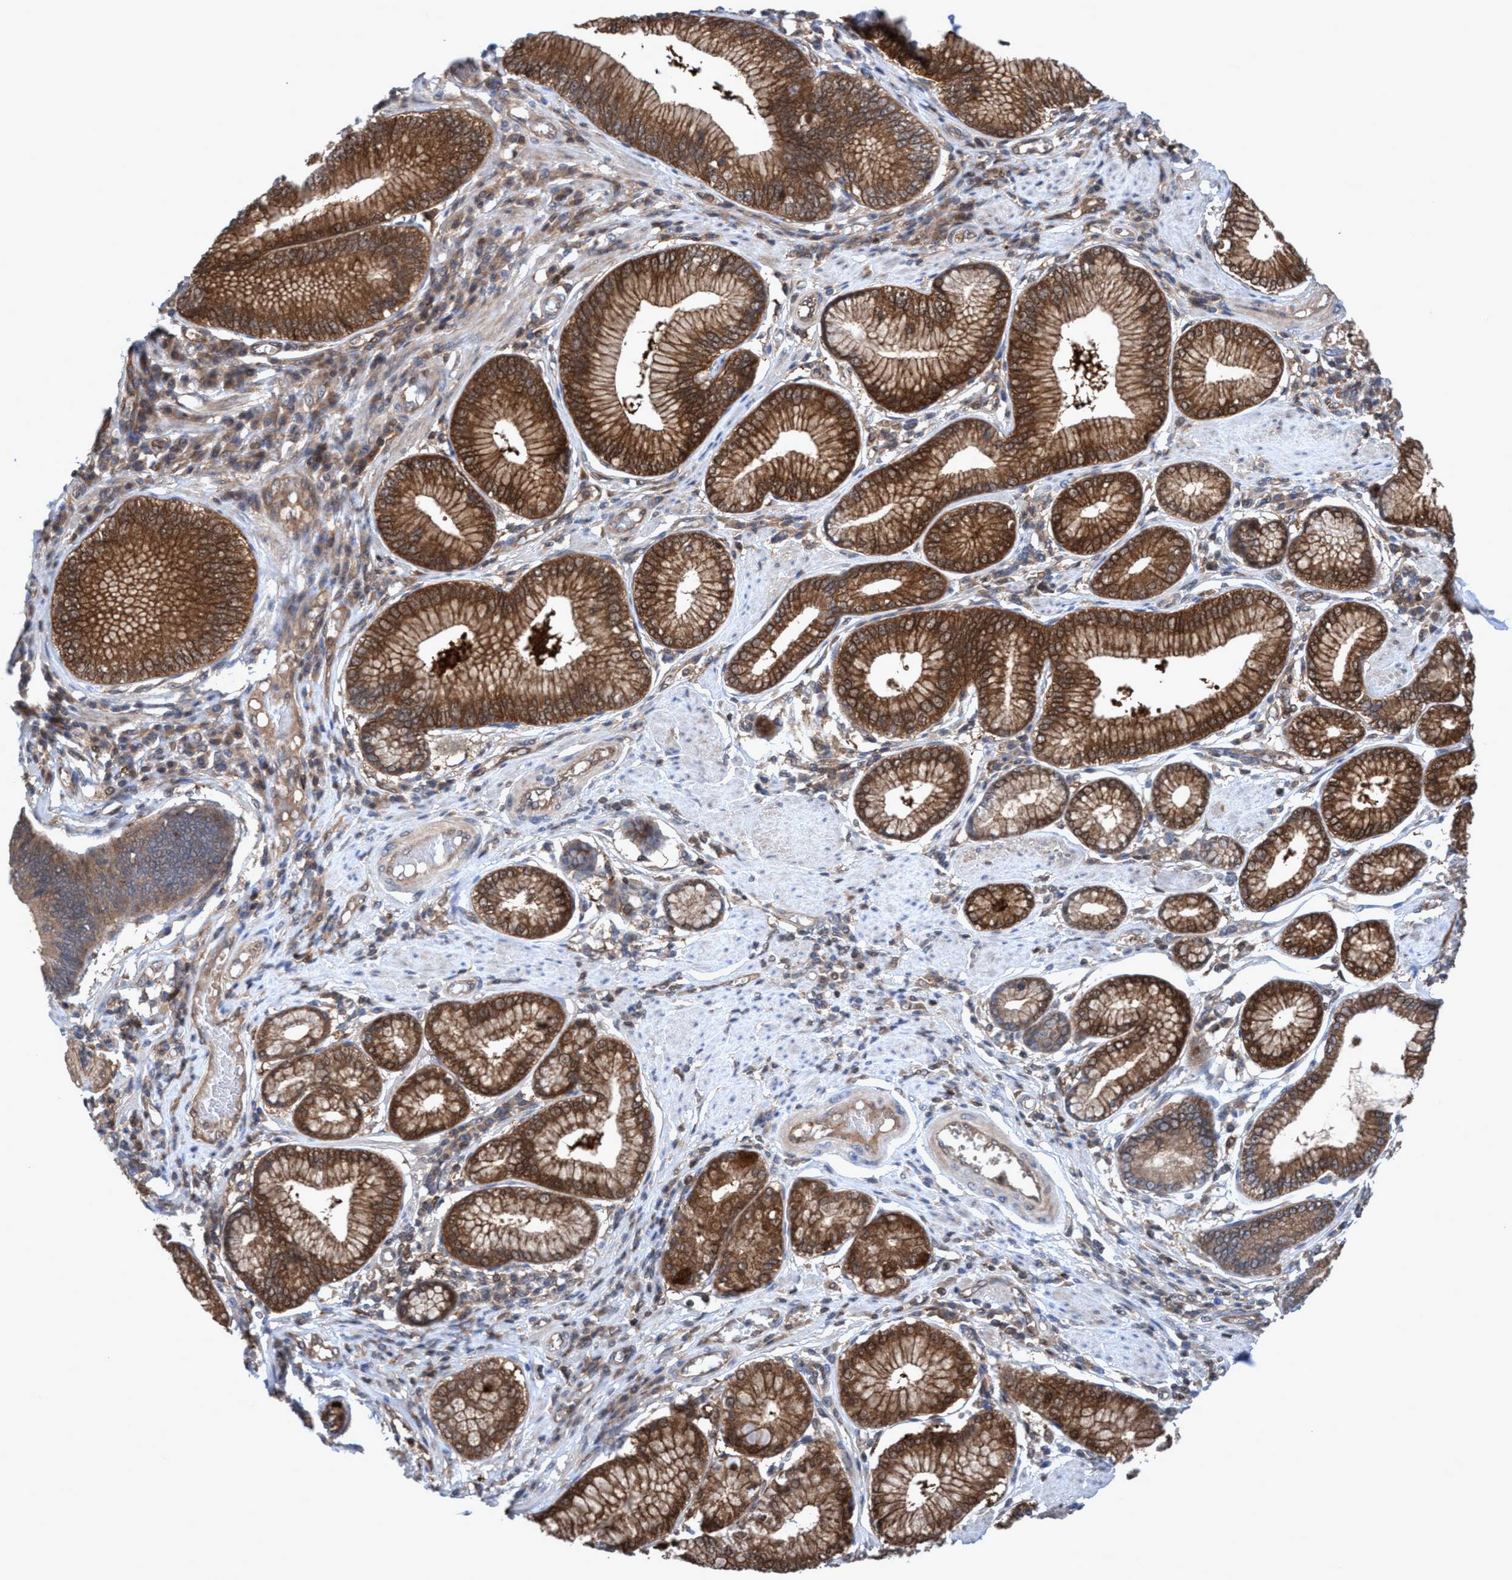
{"staining": {"intensity": "strong", "quantity": ">75%", "location": "cytoplasmic/membranous"}, "tissue": "stomach cancer", "cell_type": "Tumor cells", "image_type": "cancer", "snomed": [{"axis": "morphology", "description": "Adenocarcinoma, NOS"}, {"axis": "topography", "description": "Stomach"}], "caption": "This photomicrograph demonstrates IHC staining of human adenocarcinoma (stomach), with high strong cytoplasmic/membranous staining in about >75% of tumor cells.", "gene": "GLOD4", "patient": {"sex": "male", "age": 59}}